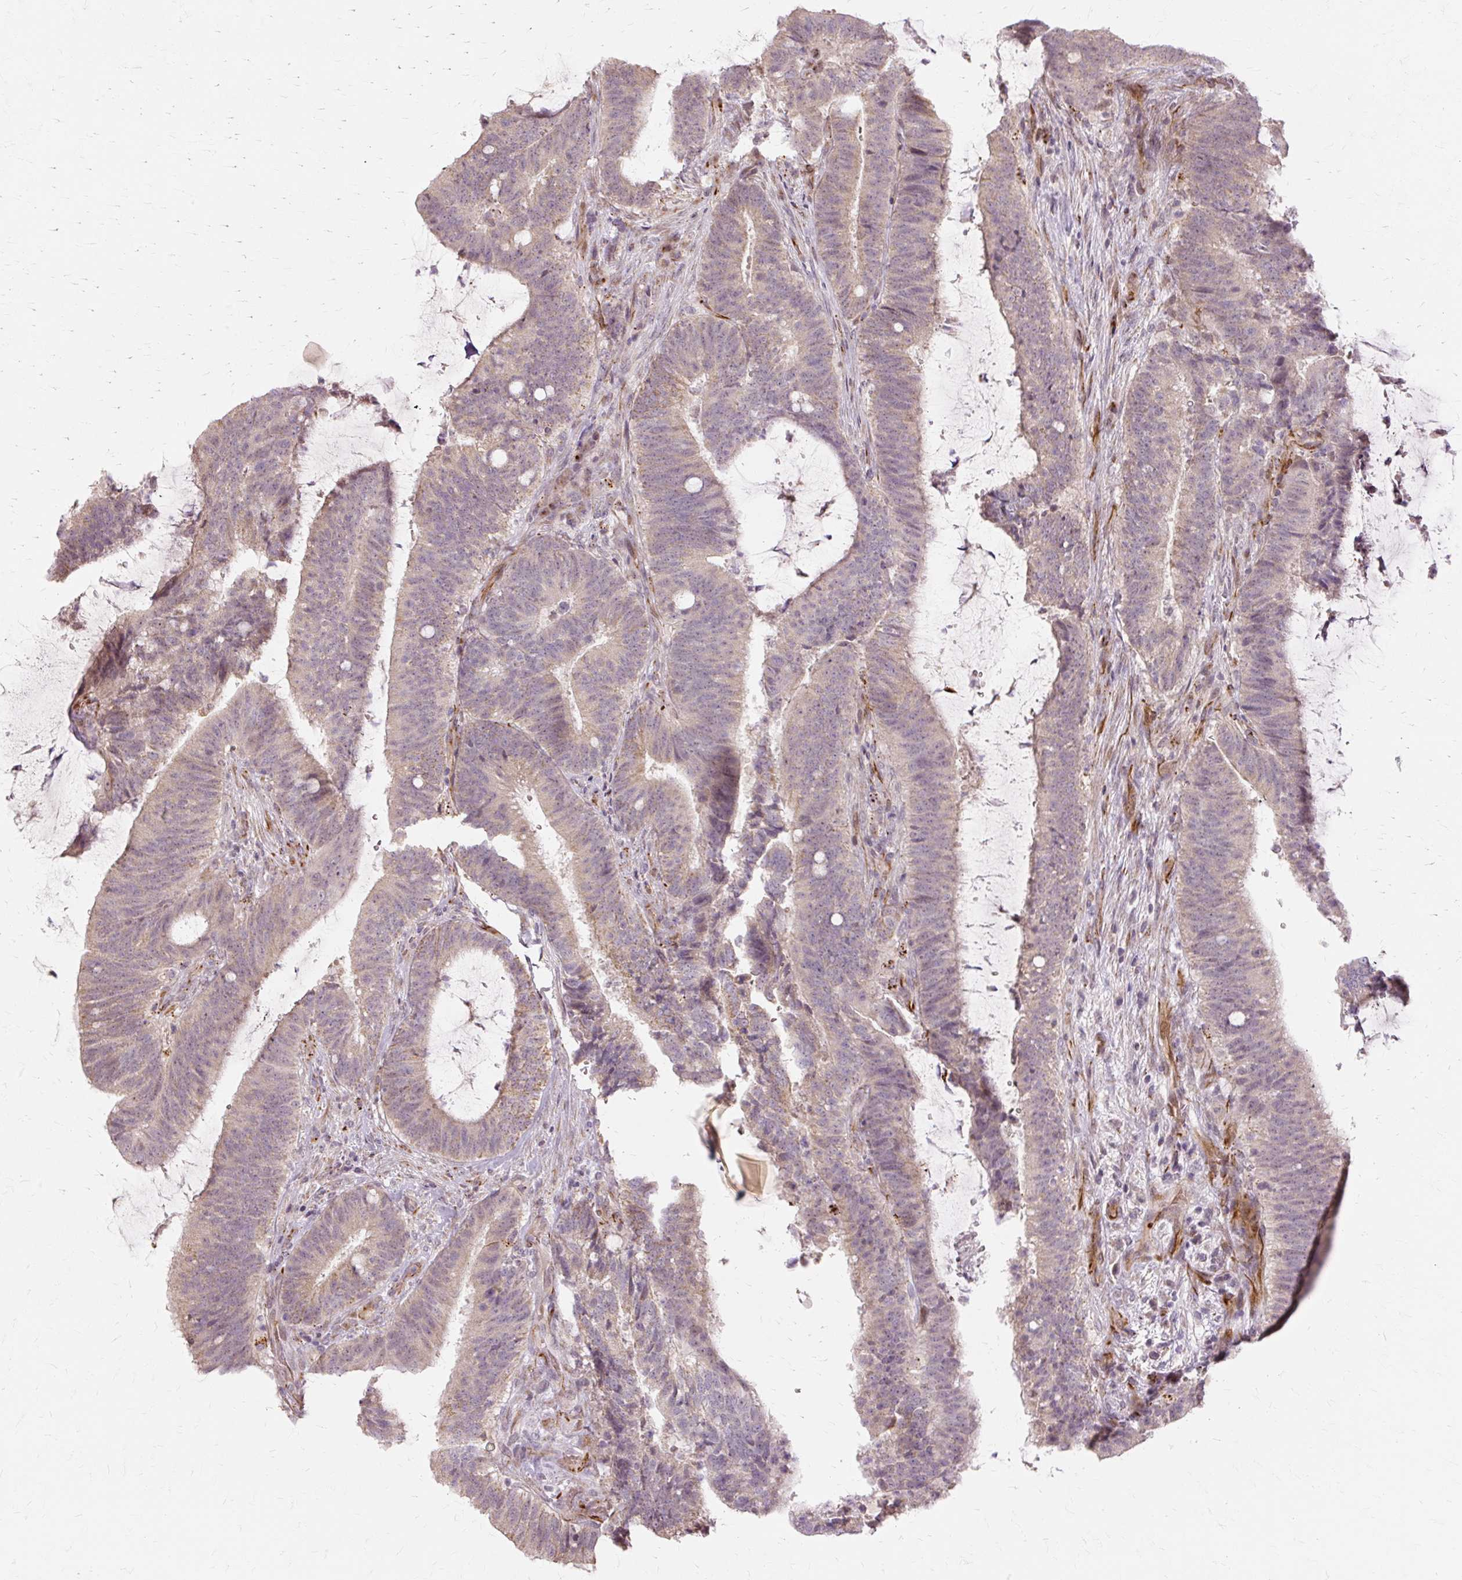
{"staining": {"intensity": "weak", "quantity": "<25%", "location": "cytoplasmic/membranous"}, "tissue": "colorectal cancer", "cell_type": "Tumor cells", "image_type": "cancer", "snomed": [{"axis": "morphology", "description": "Adenocarcinoma, NOS"}, {"axis": "topography", "description": "Colon"}], "caption": "Human adenocarcinoma (colorectal) stained for a protein using immunohistochemistry (IHC) displays no positivity in tumor cells.", "gene": "MMACHC", "patient": {"sex": "female", "age": 43}}